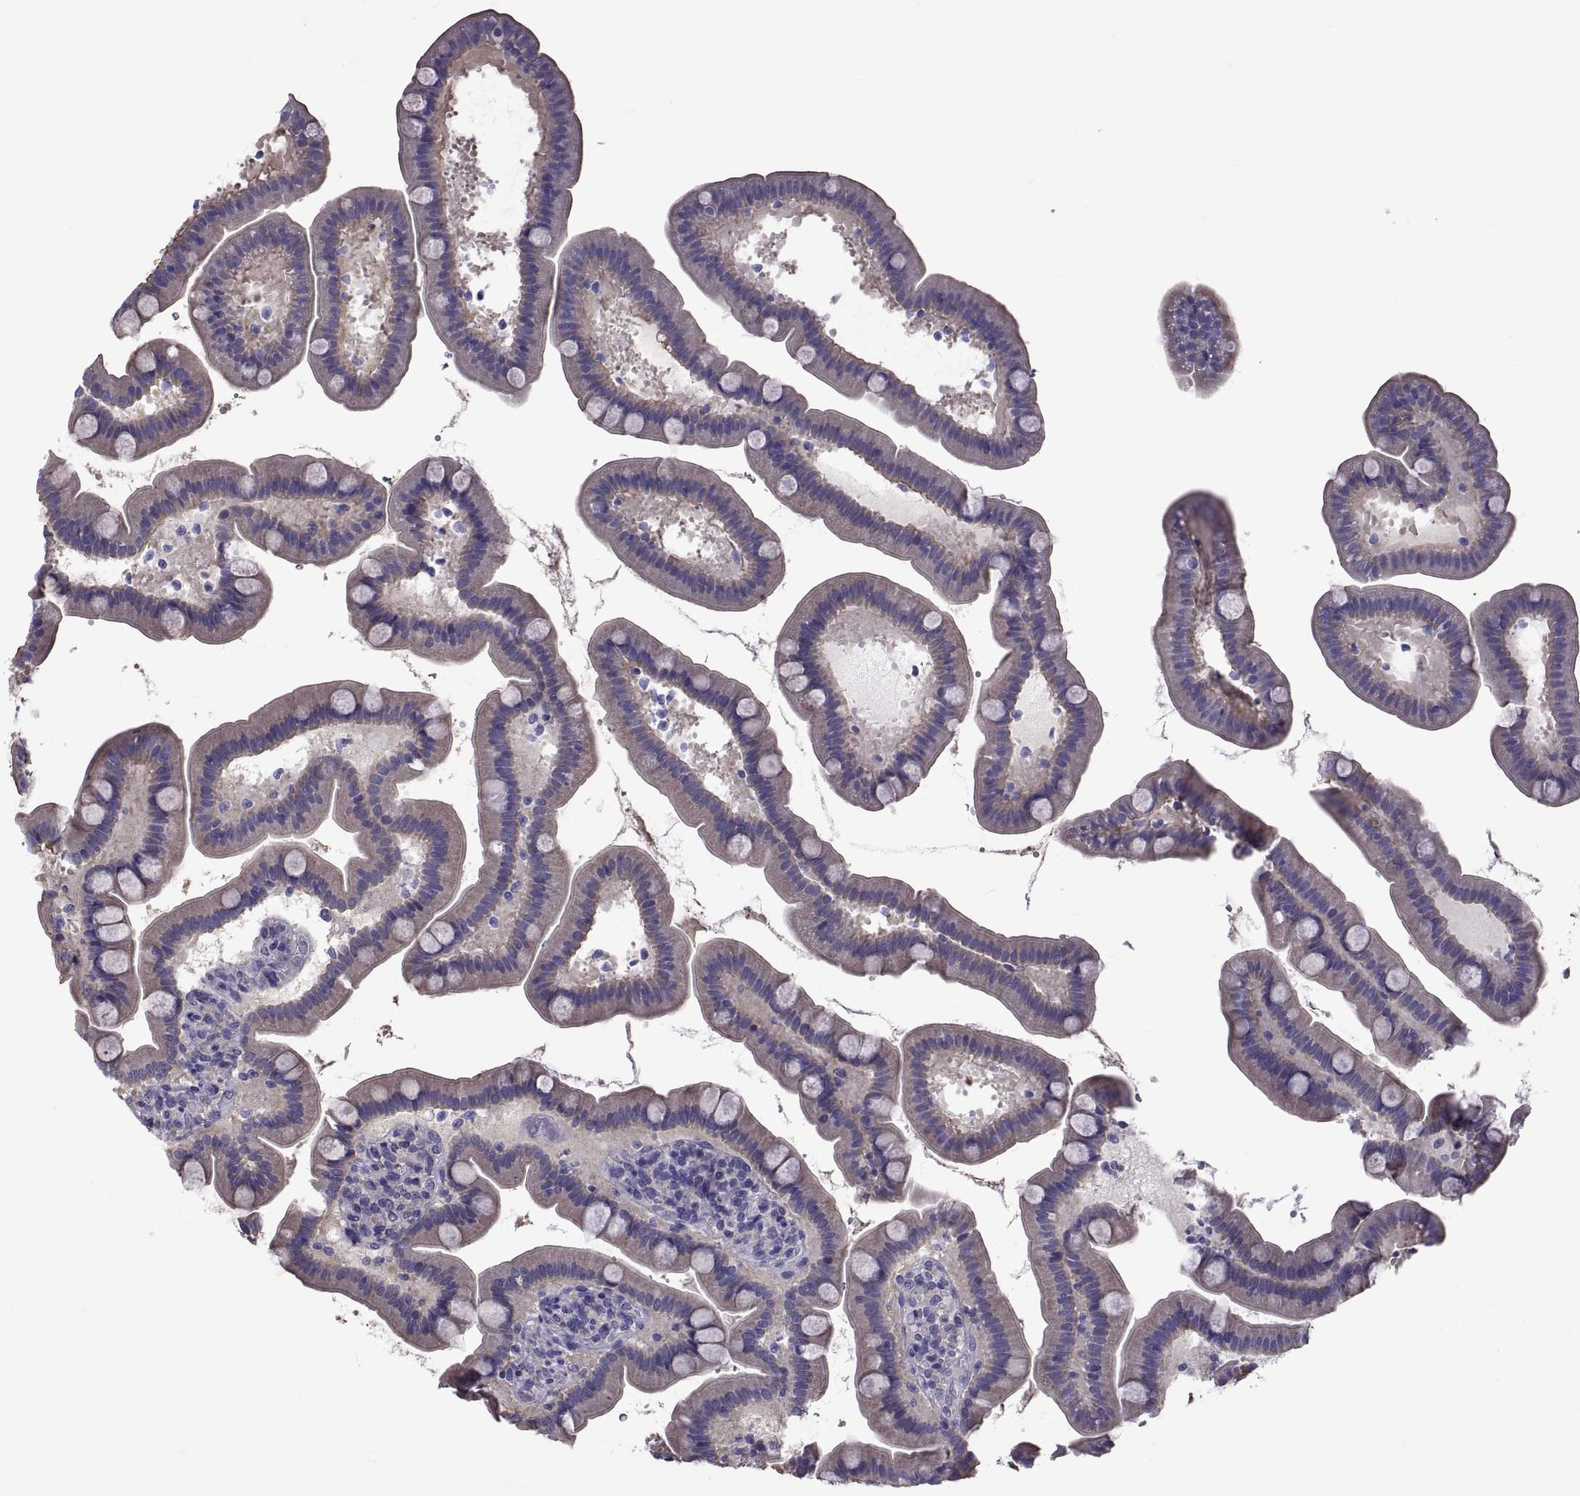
{"staining": {"intensity": "negative", "quantity": "none", "location": "none"}, "tissue": "small intestine", "cell_type": "Glandular cells", "image_type": "normal", "snomed": [{"axis": "morphology", "description": "Normal tissue, NOS"}, {"axis": "topography", "description": "Small intestine"}], "caption": "DAB (3,3'-diaminobenzidine) immunohistochemical staining of unremarkable small intestine demonstrates no significant staining in glandular cells.", "gene": "TMC3", "patient": {"sex": "male", "age": 66}}